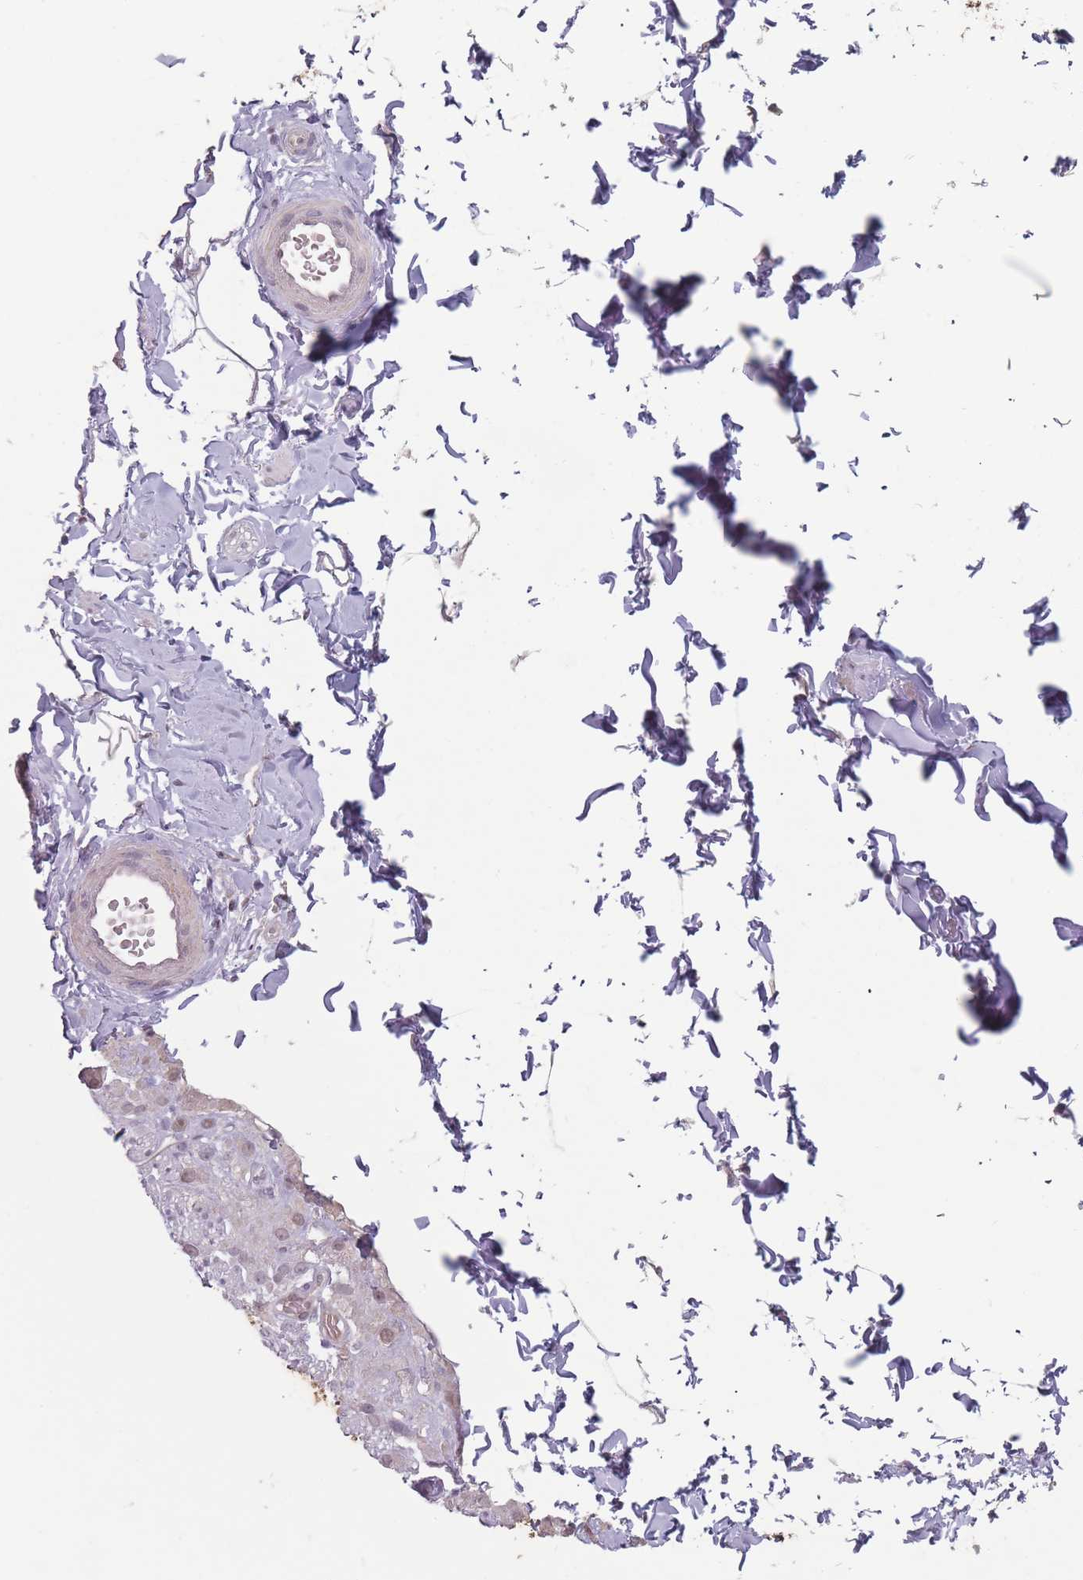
{"staining": {"intensity": "negative", "quantity": "none", "location": "none"}, "tissue": "adipose tissue", "cell_type": "Adipocytes", "image_type": "normal", "snomed": [{"axis": "morphology", "description": "Normal tissue, NOS"}, {"axis": "topography", "description": "Soft tissue"}, {"axis": "topography", "description": "Vascular tissue"}, {"axis": "topography", "description": "Peripheral nerve tissue"}], "caption": "Adipocytes are negative for protein expression in normal human adipose tissue. (DAB immunohistochemistry (IHC) visualized using brightfield microscopy, high magnification).", "gene": "SH3BGRL2", "patient": {"sex": "male", "age": 32}}